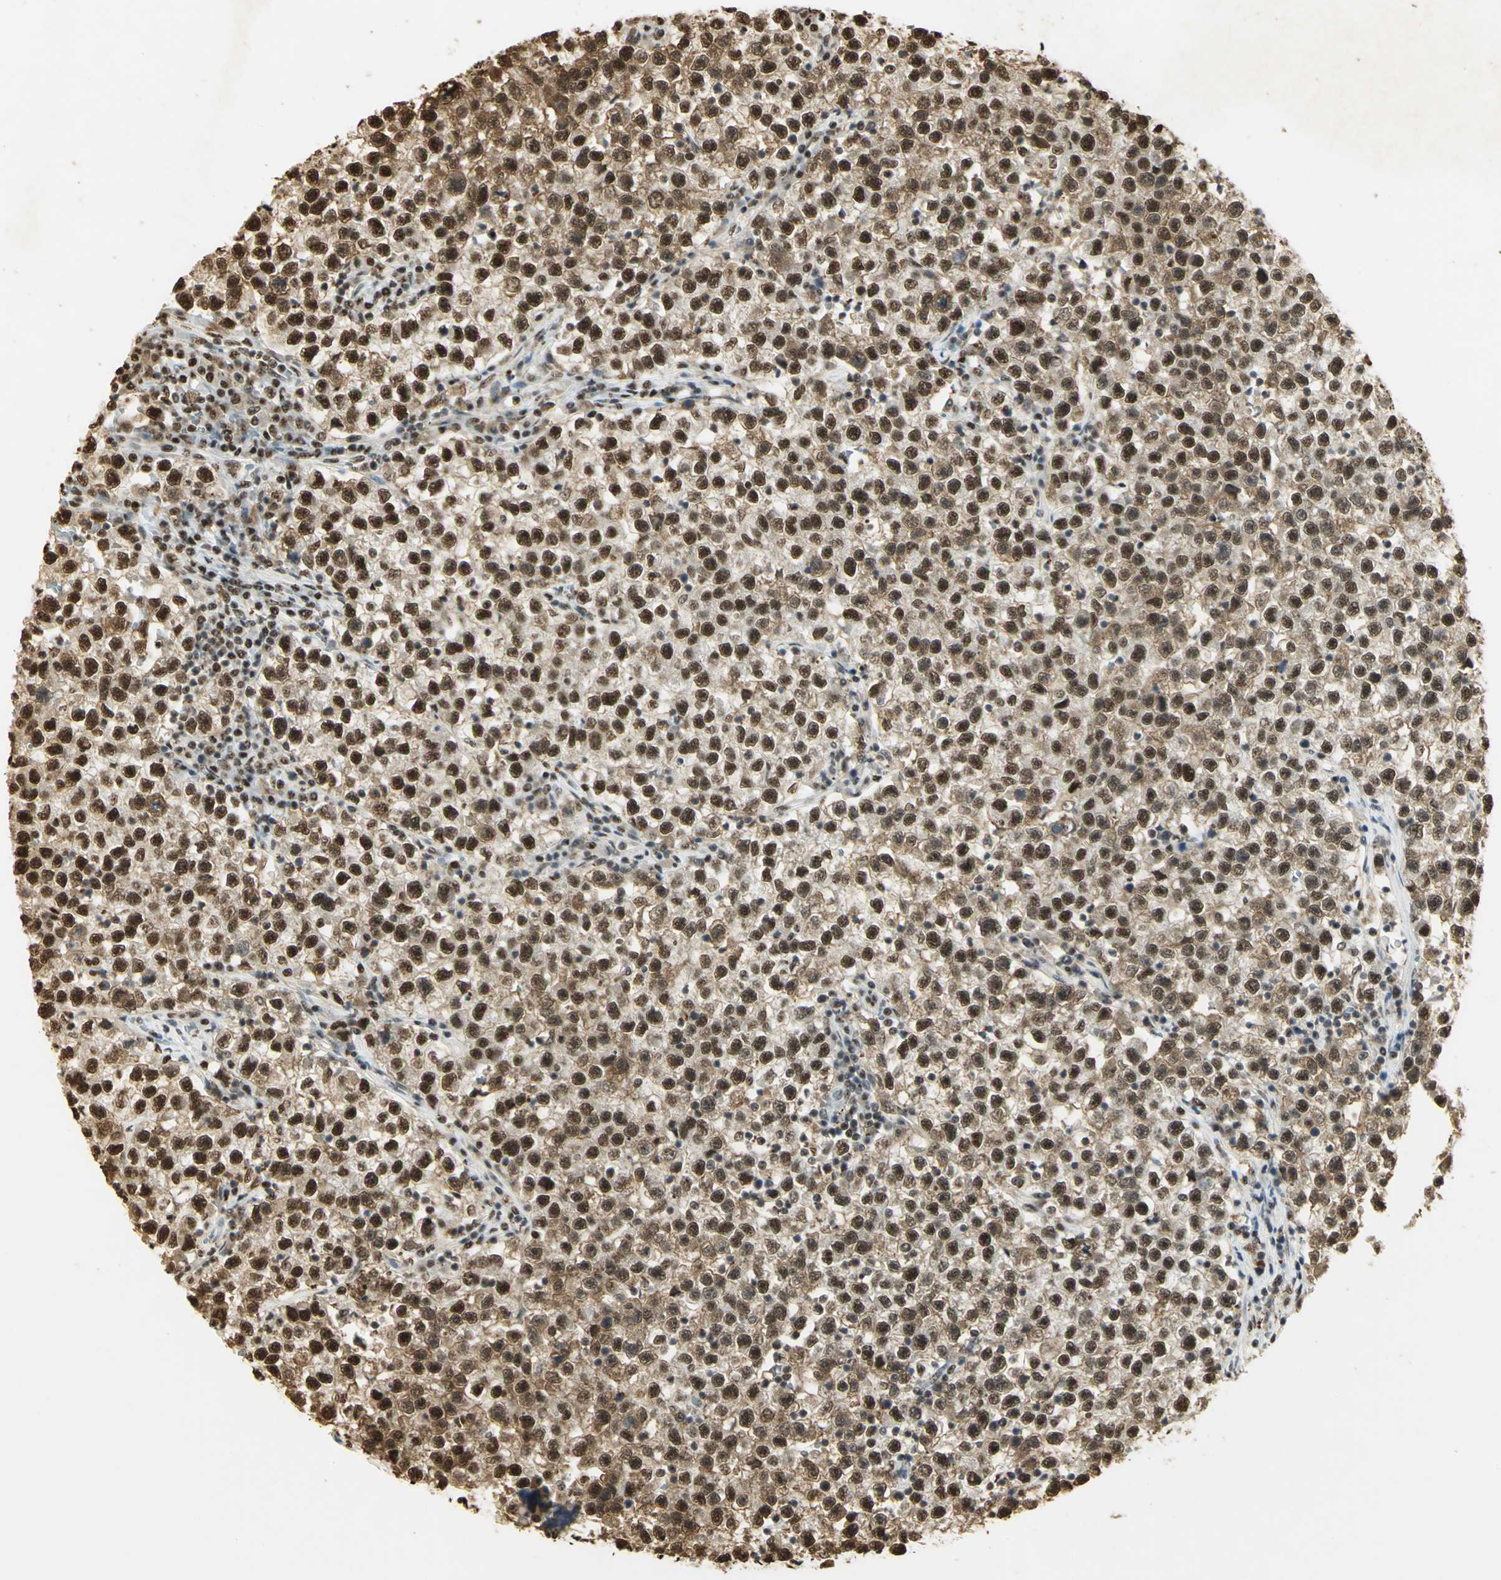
{"staining": {"intensity": "strong", "quantity": ">75%", "location": "cytoplasmic/membranous,nuclear"}, "tissue": "testis cancer", "cell_type": "Tumor cells", "image_type": "cancer", "snomed": [{"axis": "morphology", "description": "Seminoma, NOS"}, {"axis": "topography", "description": "Testis"}], "caption": "Testis seminoma was stained to show a protein in brown. There is high levels of strong cytoplasmic/membranous and nuclear expression in about >75% of tumor cells.", "gene": "SET", "patient": {"sex": "male", "age": 22}}